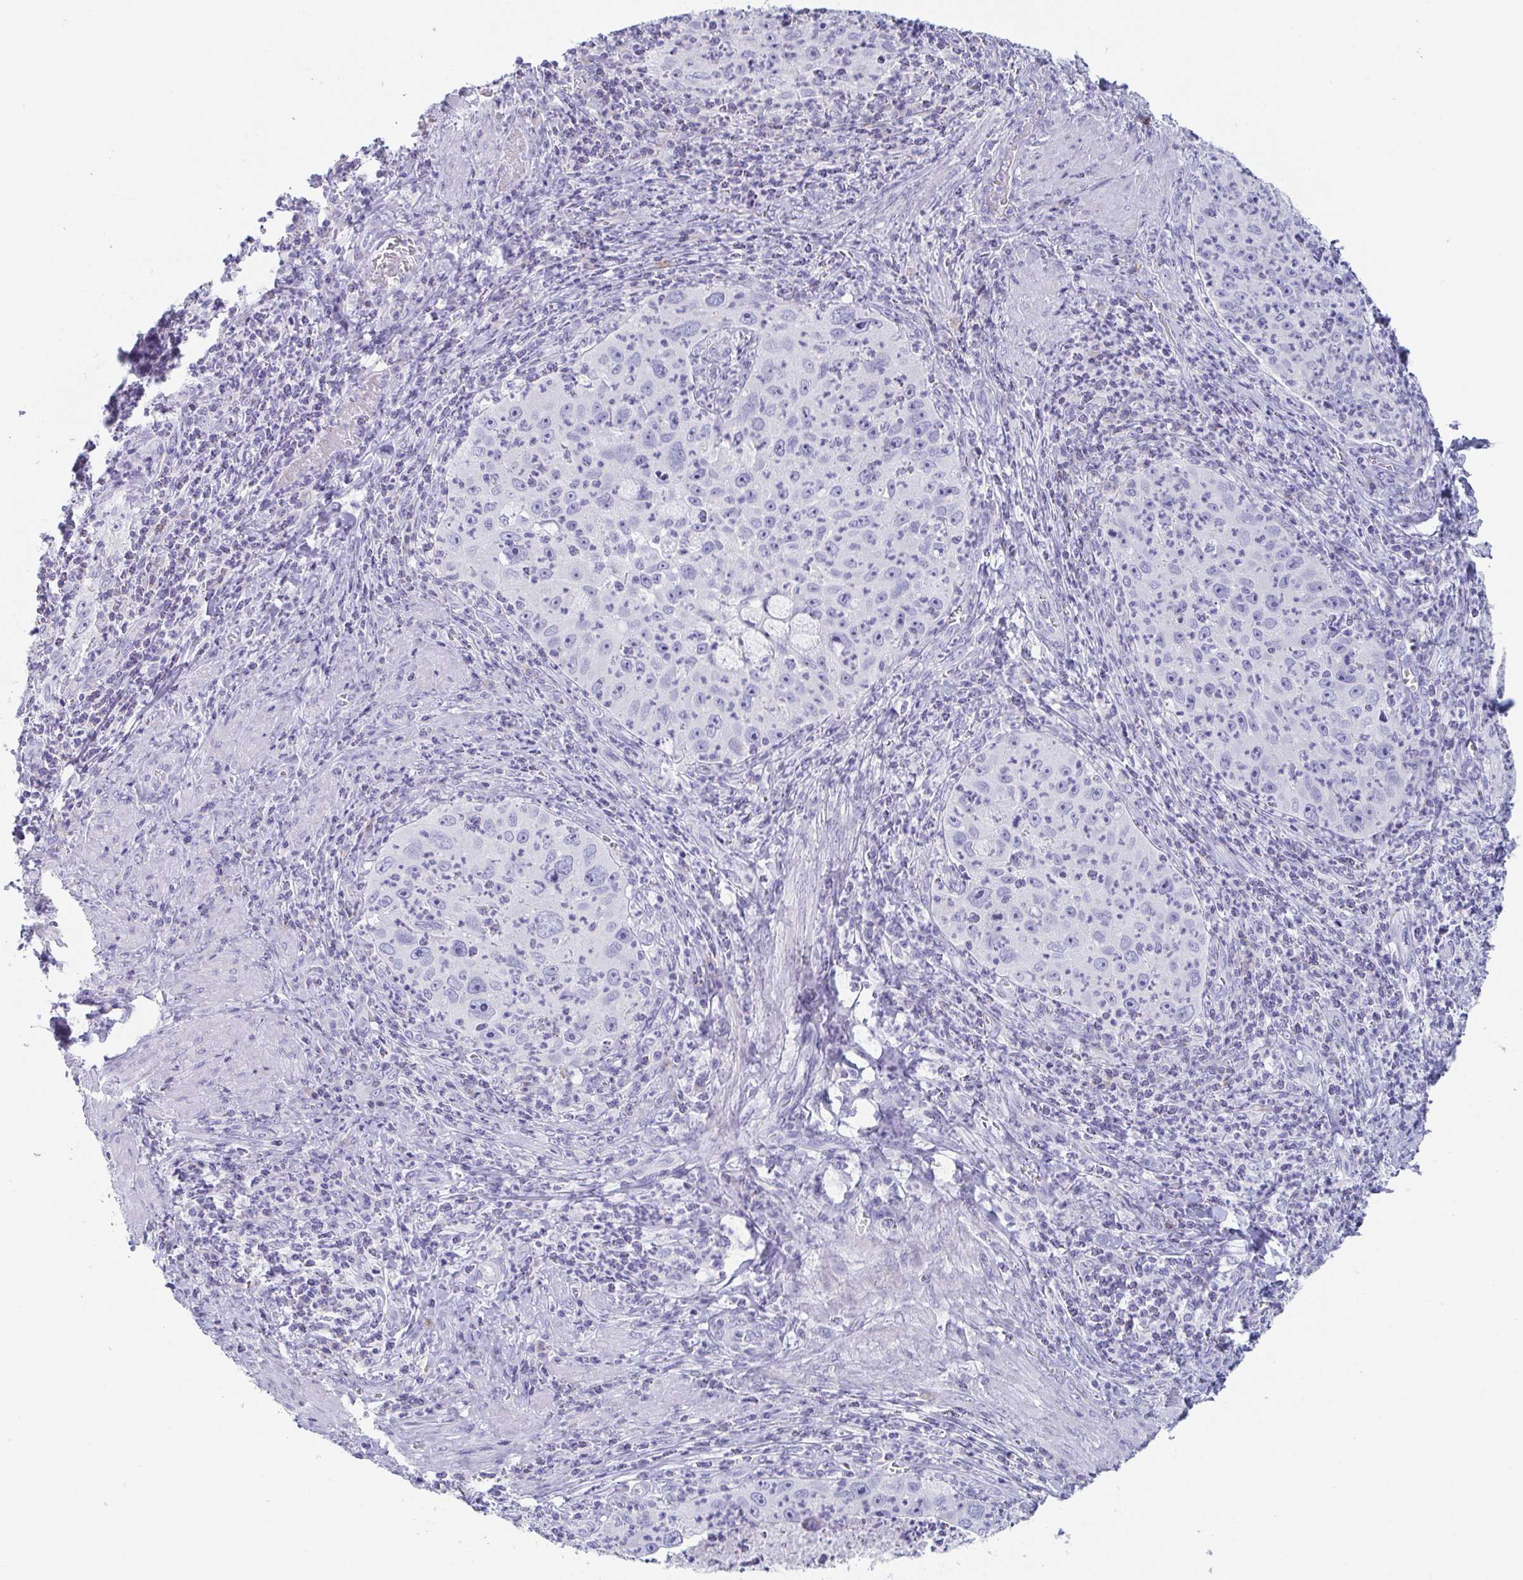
{"staining": {"intensity": "negative", "quantity": "none", "location": "none"}, "tissue": "cervical cancer", "cell_type": "Tumor cells", "image_type": "cancer", "snomed": [{"axis": "morphology", "description": "Squamous cell carcinoma, NOS"}, {"axis": "topography", "description": "Cervix"}], "caption": "Human cervical cancer (squamous cell carcinoma) stained for a protein using immunohistochemistry (IHC) reveals no staining in tumor cells.", "gene": "PLA2G1B", "patient": {"sex": "female", "age": 30}}